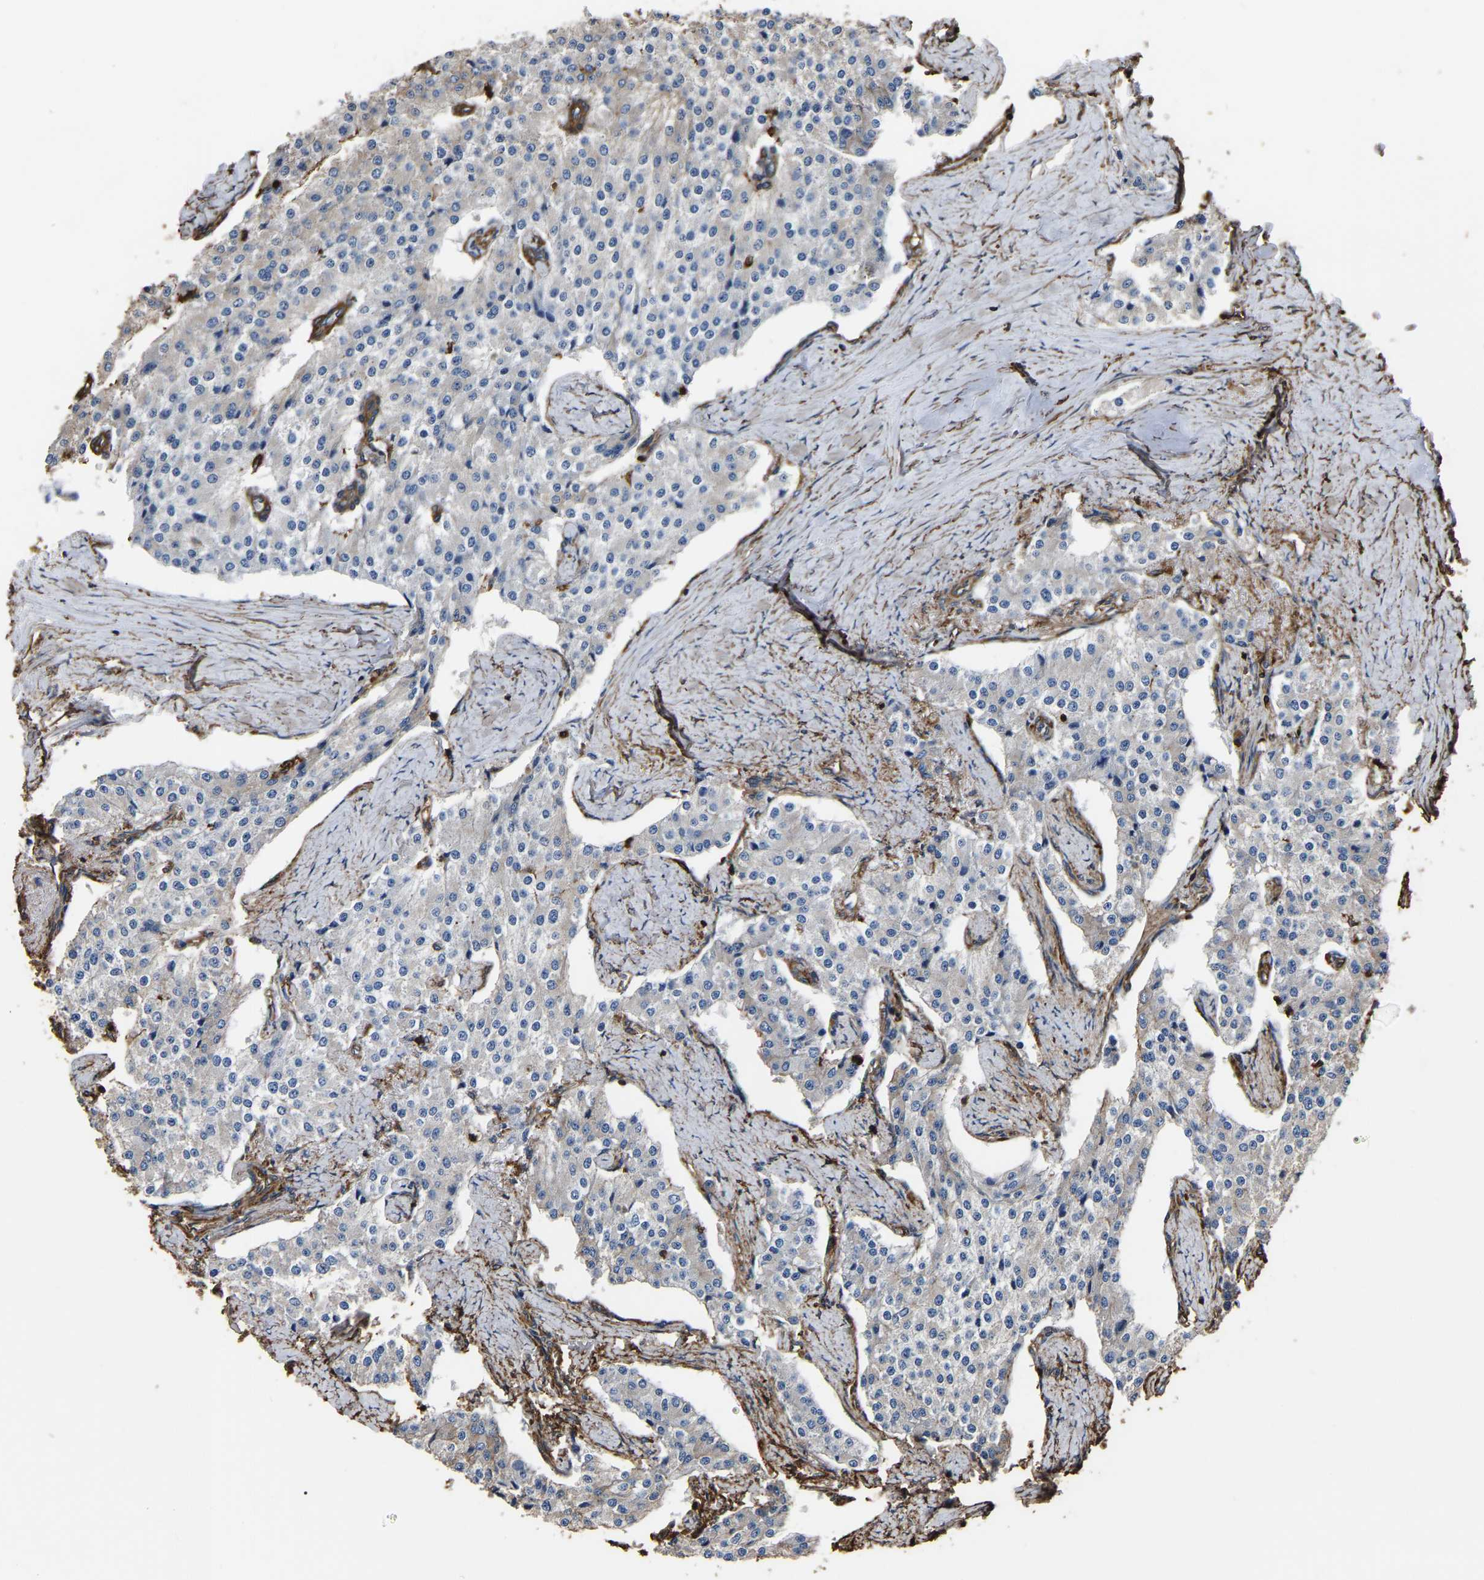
{"staining": {"intensity": "negative", "quantity": "none", "location": "none"}, "tissue": "carcinoid", "cell_type": "Tumor cells", "image_type": "cancer", "snomed": [{"axis": "morphology", "description": "Carcinoid, malignant, NOS"}, {"axis": "topography", "description": "Colon"}], "caption": "Immunohistochemistry (IHC) of carcinoid (malignant) demonstrates no staining in tumor cells.", "gene": "ARMT1", "patient": {"sex": "female", "age": 52}}